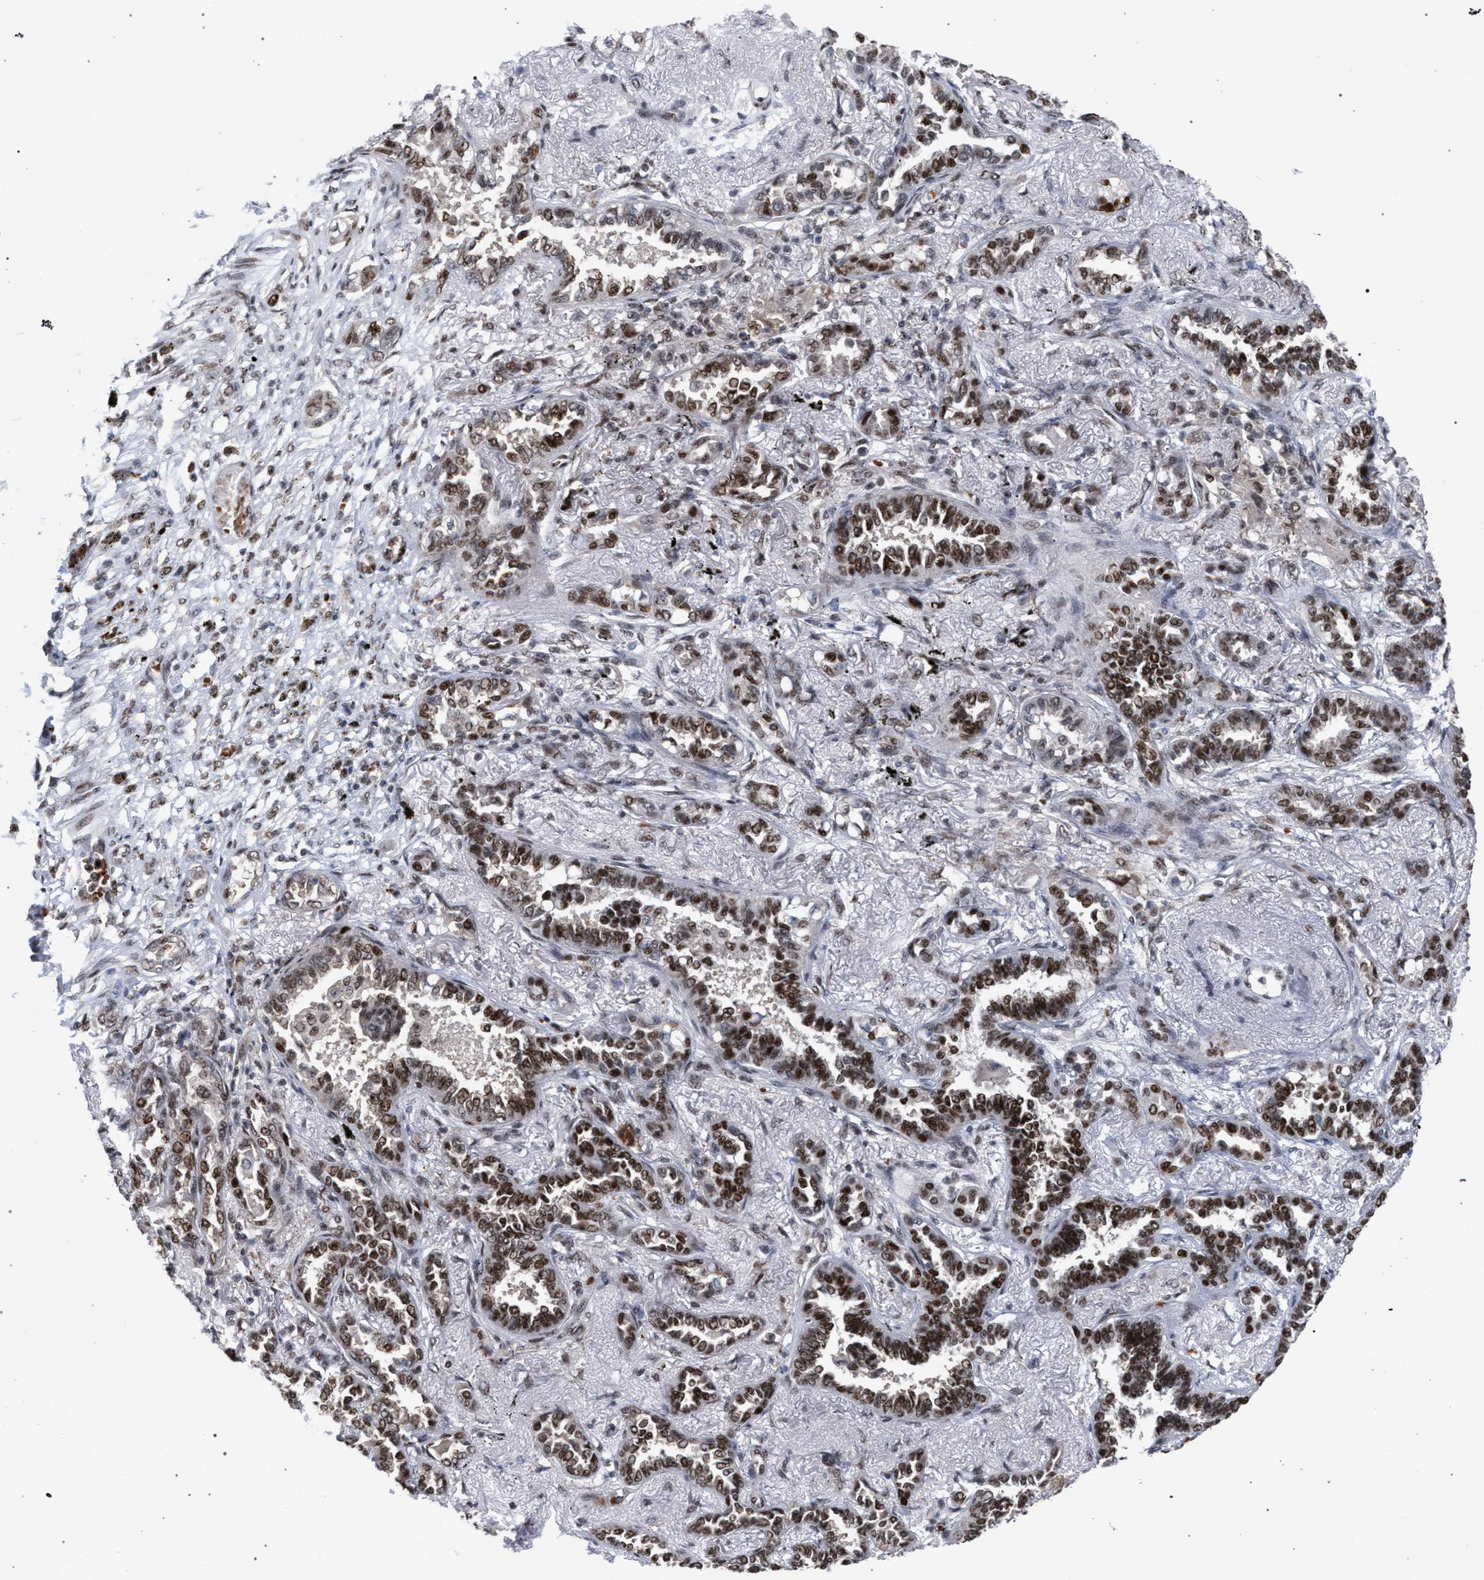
{"staining": {"intensity": "moderate", "quantity": ">75%", "location": "nuclear"}, "tissue": "lung cancer", "cell_type": "Tumor cells", "image_type": "cancer", "snomed": [{"axis": "morphology", "description": "Adenocarcinoma, NOS"}, {"axis": "topography", "description": "Lung"}], "caption": "Protein analysis of adenocarcinoma (lung) tissue demonstrates moderate nuclear staining in approximately >75% of tumor cells.", "gene": "SCAF4", "patient": {"sex": "male", "age": 59}}